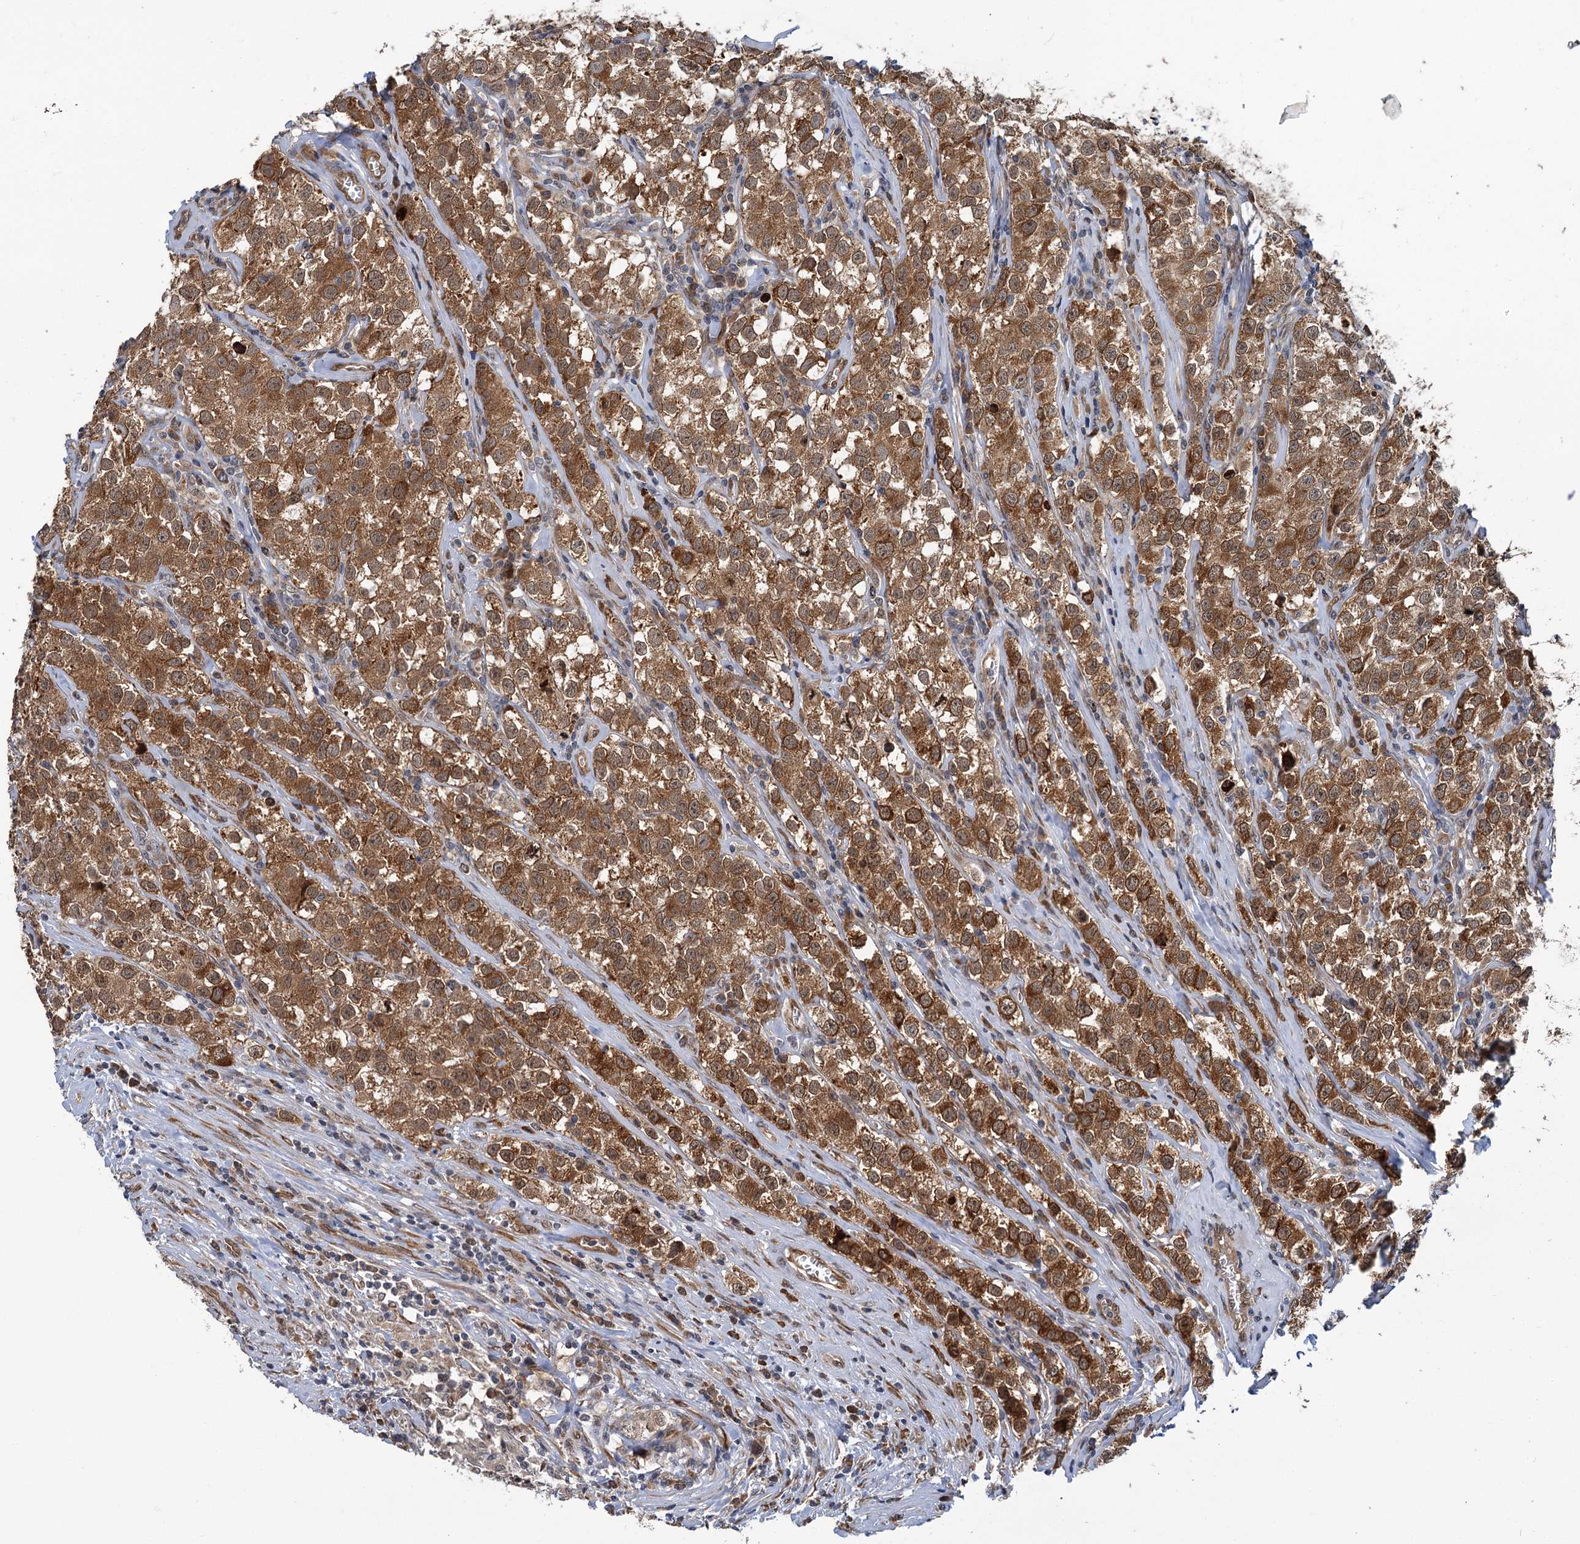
{"staining": {"intensity": "moderate", "quantity": ">75%", "location": "cytoplasmic/membranous"}, "tissue": "testis cancer", "cell_type": "Tumor cells", "image_type": "cancer", "snomed": [{"axis": "morphology", "description": "Seminoma, NOS"}, {"axis": "morphology", "description": "Carcinoma, Embryonal, NOS"}, {"axis": "topography", "description": "Testis"}], "caption": "Tumor cells demonstrate moderate cytoplasmic/membranous positivity in approximately >75% of cells in testis embryonal carcinoma.", "gene": "APBA2", "patient": {"sex": "male", "age": 43}}